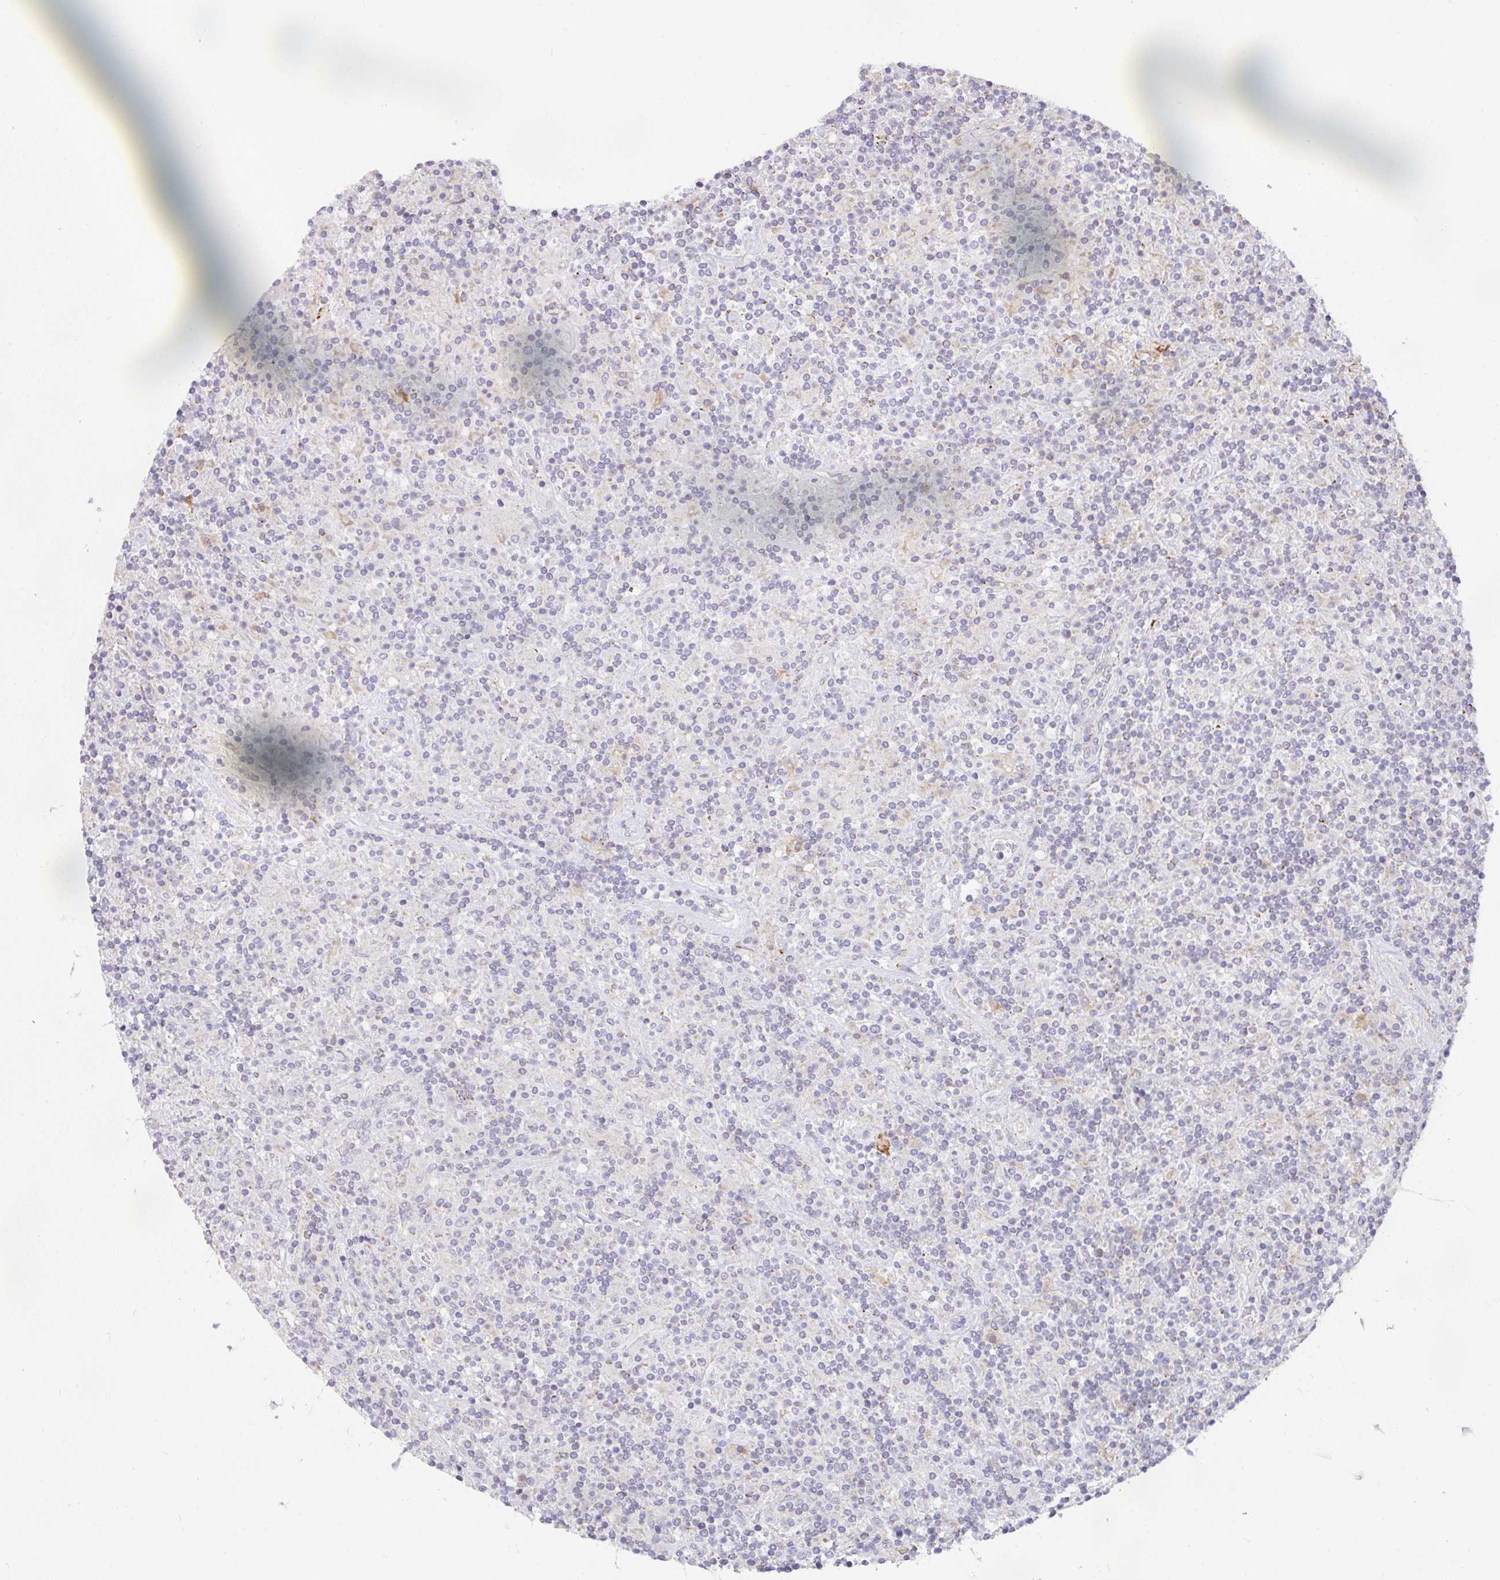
{"staining": {"intensity": "negative", "quantity": "none", "location": "none"}, "tissue": "lymphoma", "cell_type": "Tumor cells", "image_type": "cancer", "snomed": [{"axis": "morphology", "description": "Hodgkin's disease, NOS"}, {"axis": "topography", "description": "Lymph node"}], "caption": "Histopathology image shows no protein staining in tumor cells of Hodgkin's disease tissue.", "gene": "SRRM4", "patient": {"sex": "male", "age": 70}}